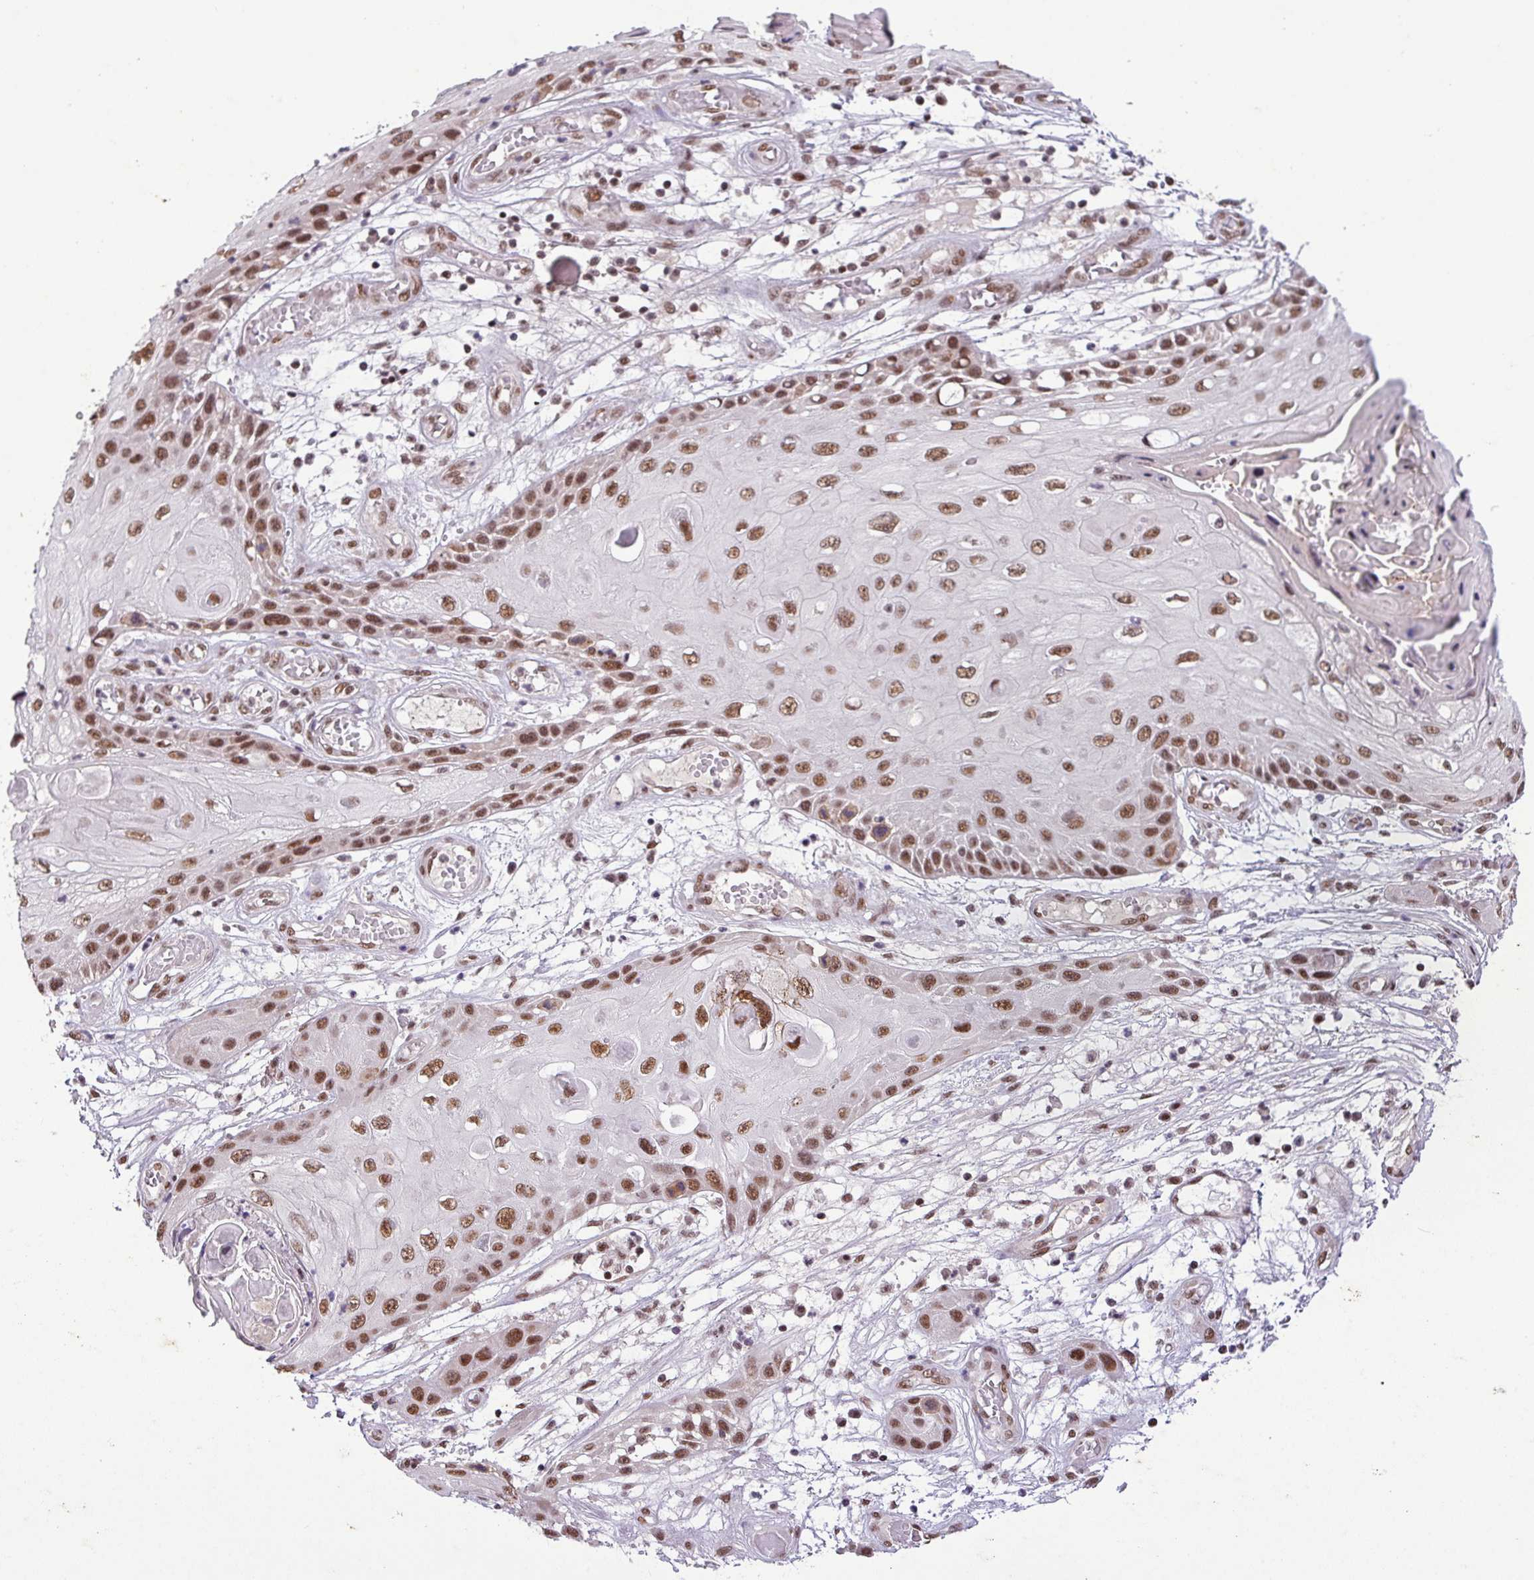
{"staining": {"intensity": "moderate", "quantity": ">75%", "location": "nuclear"}, "tissue": "skin cancer", "cell_type": "Tumor cells", "image_type": "cancer", "snomed": [{"axis": "morphology", "description": "Squamous cell carcinoma, NOS"}, {"axis": "topography", "description": "Skin"}, {"axis": "topography", "description": "Vulva"}], "caption": "Approximately >75% of tumor cells in human skin cancer demonstrate moderate nuclear protein positivity as visualized by brown immunohistochemical staining.", "gene": "SRSF2", "patient": {"sex": "female", "age": 44}}